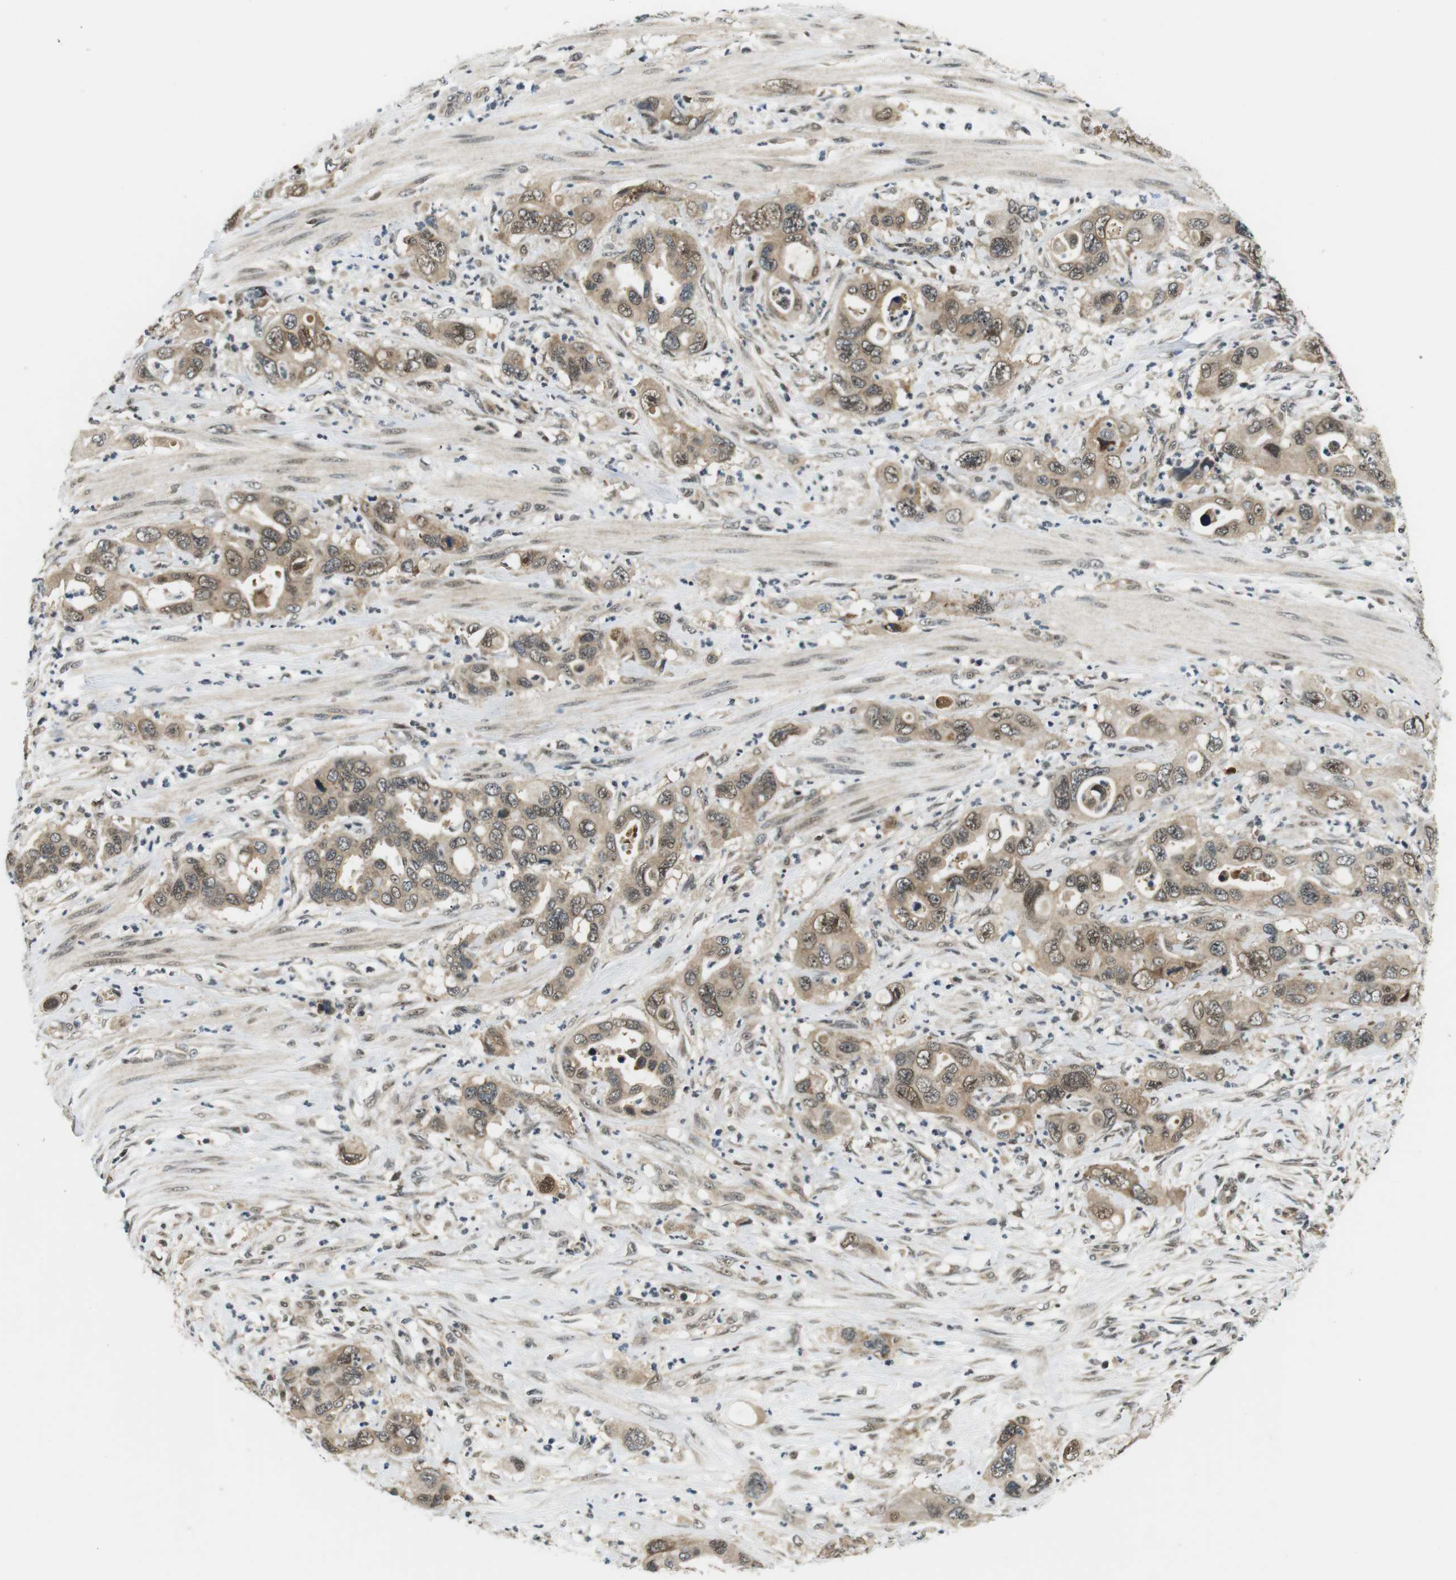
{"staining": {"intensity": "weak", "quantity": ">75%", "location": "cytoplasmic/membranous,nuclear"}, "tissue": "pancreatic cancer", "cell_type": "Tumor cells", "image_type": "cancer", "snomed": [{"axis": "morphology", "description": "Adenocarcinoma, NOS"}, {"axis": "topography", "description": "Pancreas"}], "caption": "Immunohistochemistry of adenocarcinoma (pancreatic) displays low levels of weak cytoplasmic/membranous and nuclear expression in approximately >75% of tumor cells.", "gene": "CSNK2B", "patient": {"sex": "female", "age": 71}}